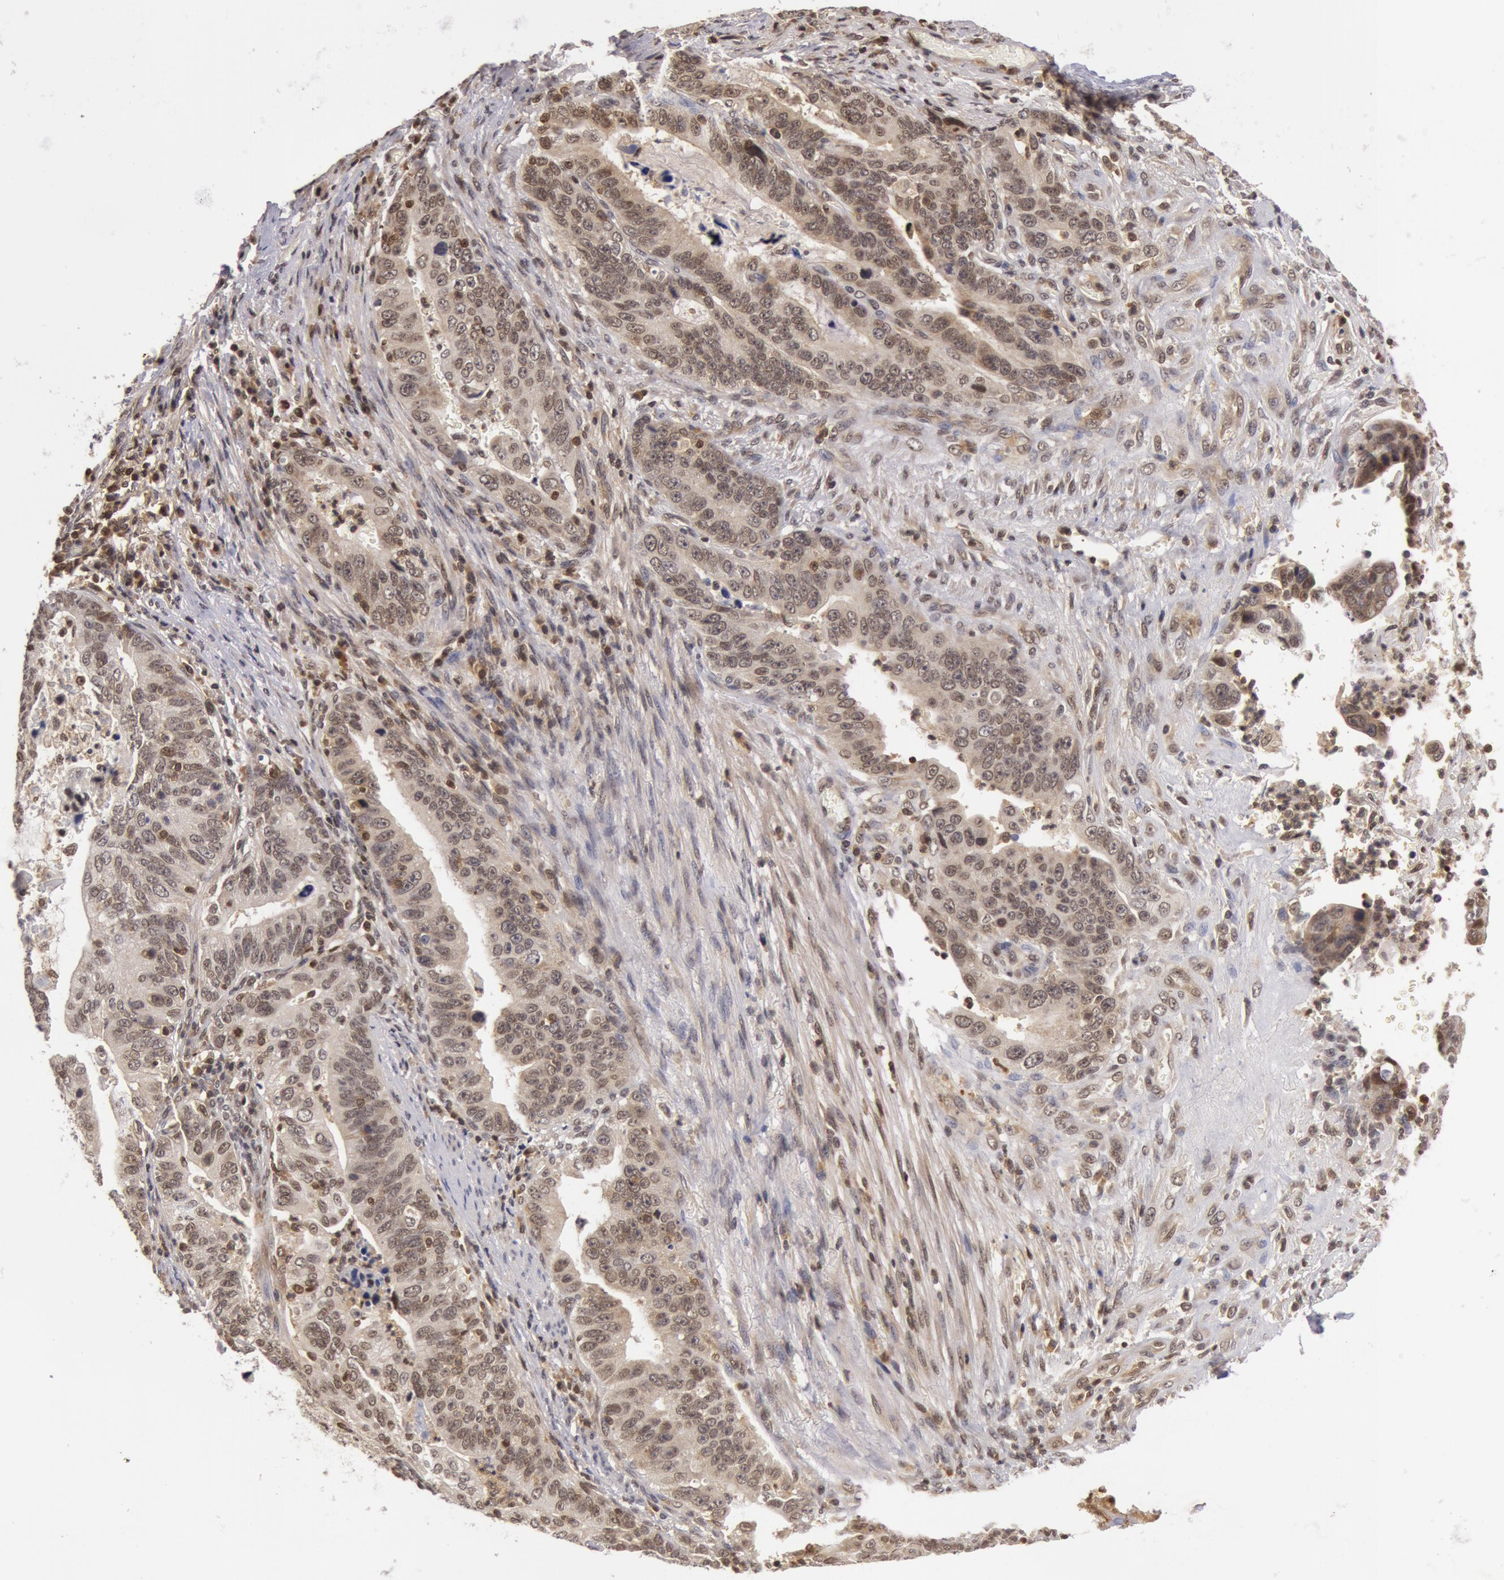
{"staining": {"intensity": "weak", "quantity": "<25%", "location": "nuclear"}, "tissue": "stomach cancer", "cell_type": "Tumor cells", "image_type": "cancer", "snomed": [{"axis": "morphology", "description": "Adenocarcinoma, NOS"}, {"axis": "topography", "description": "Stomach, upper"}], "caption": "An immunohistochemistry photomicrograph of adenocarcinoma (stomach) is shown. There is no staining in tumor cells of adenocarcinoma (stomach).", "gene": "ZNF350", "patient": {"sex": "female", "age": 50}}